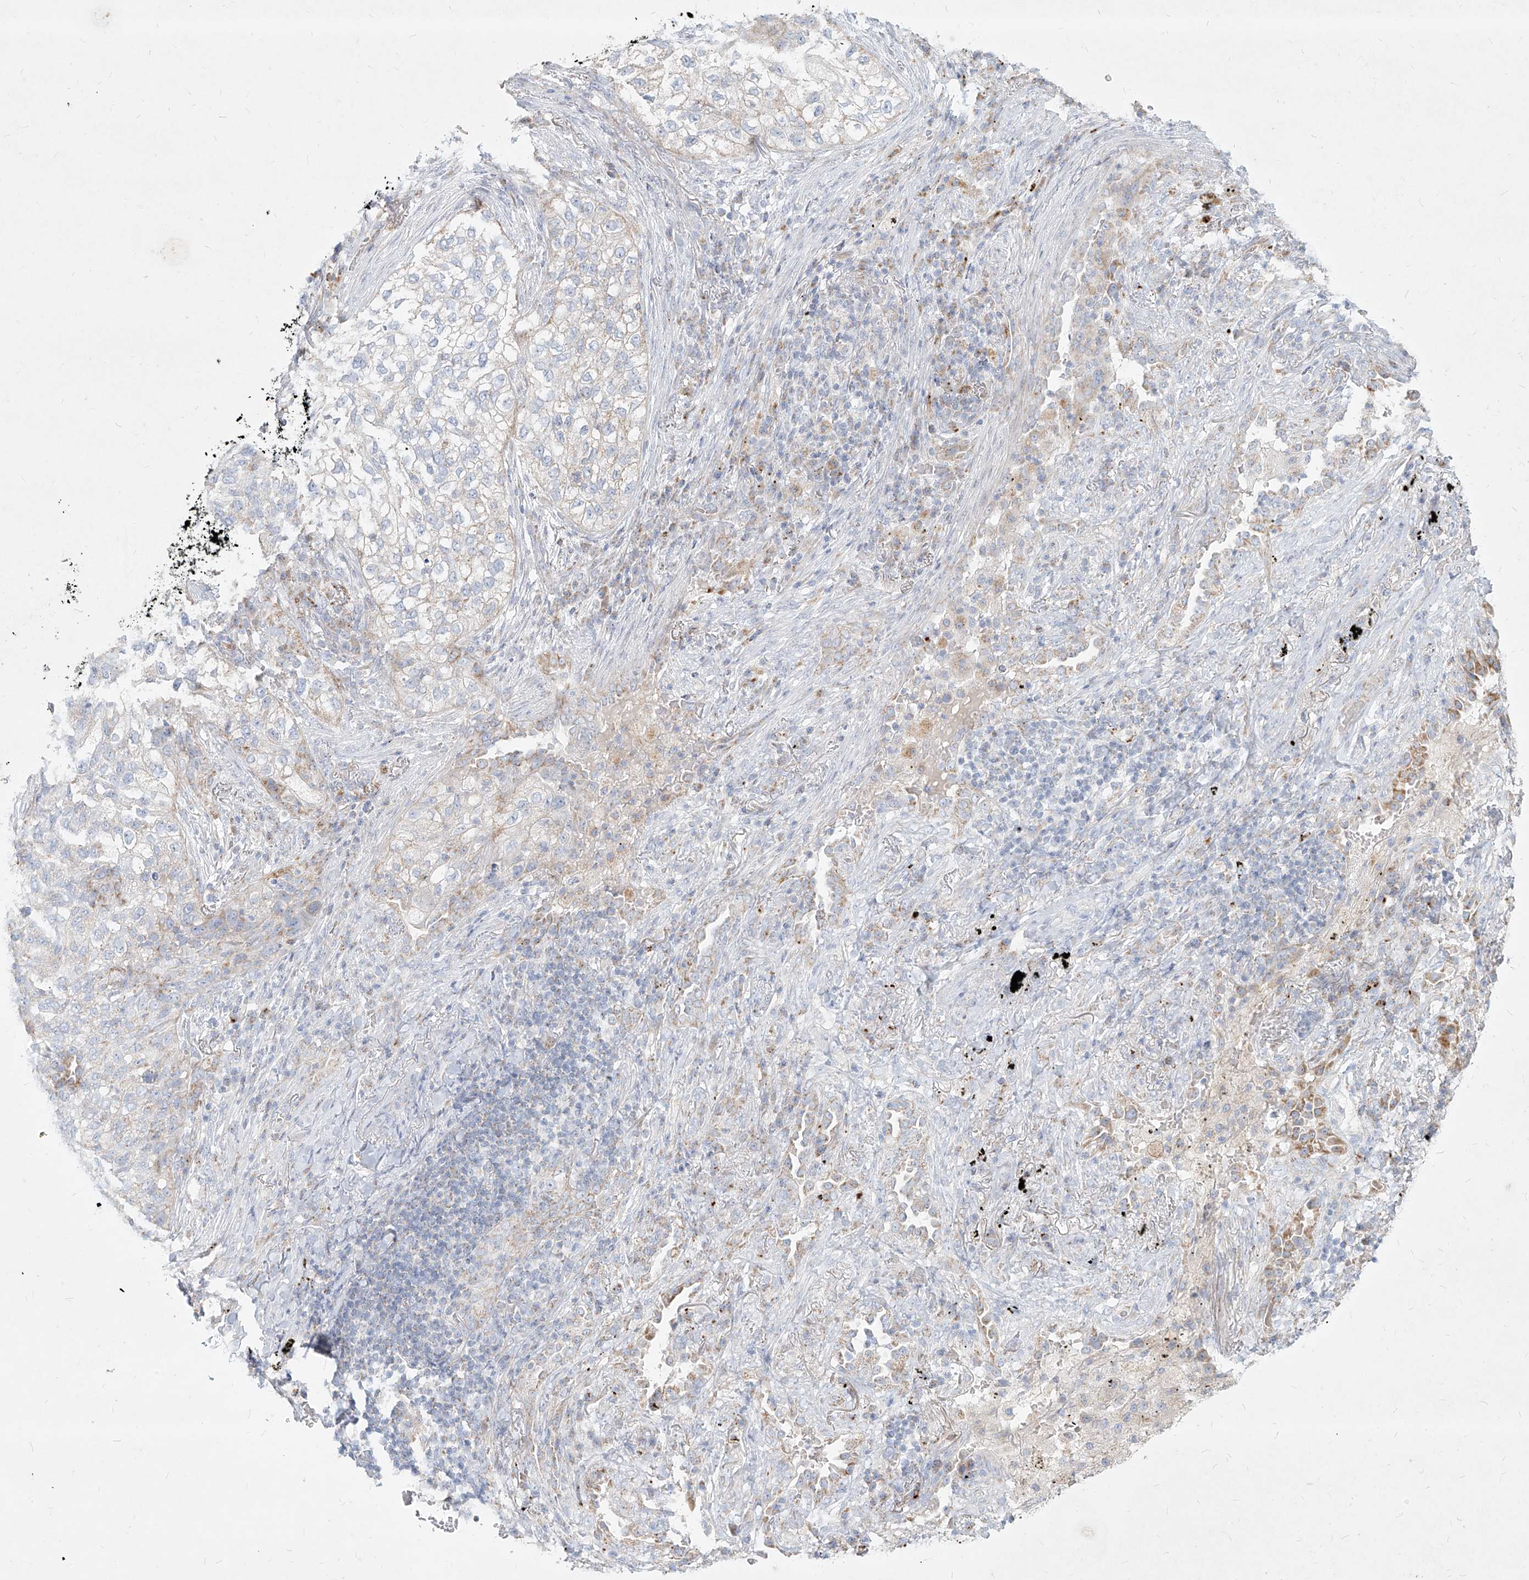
{"staining": {"intensity": "moderate", "quantity": "<25%", "location": "cytoplasmic/membranous"}, "tissue": "lung cancer", "cell_type": "Tumor cells", "image_type": "cancer", "snomed": [{"axis": "morphology", "description": "Squamous cell carcinoma, NOS"}, {"axis": "topography", "description": "Lung"}], "caption": "Immunohistochemical staining of human lung cancer (squamous cell carcinoma) shows low levels of moderate cytoplasmic/membranous protein expression in approximately <25% of tumor cells.", "gene": "MTX2", "patient": {"sex": "female", "age": 63}}